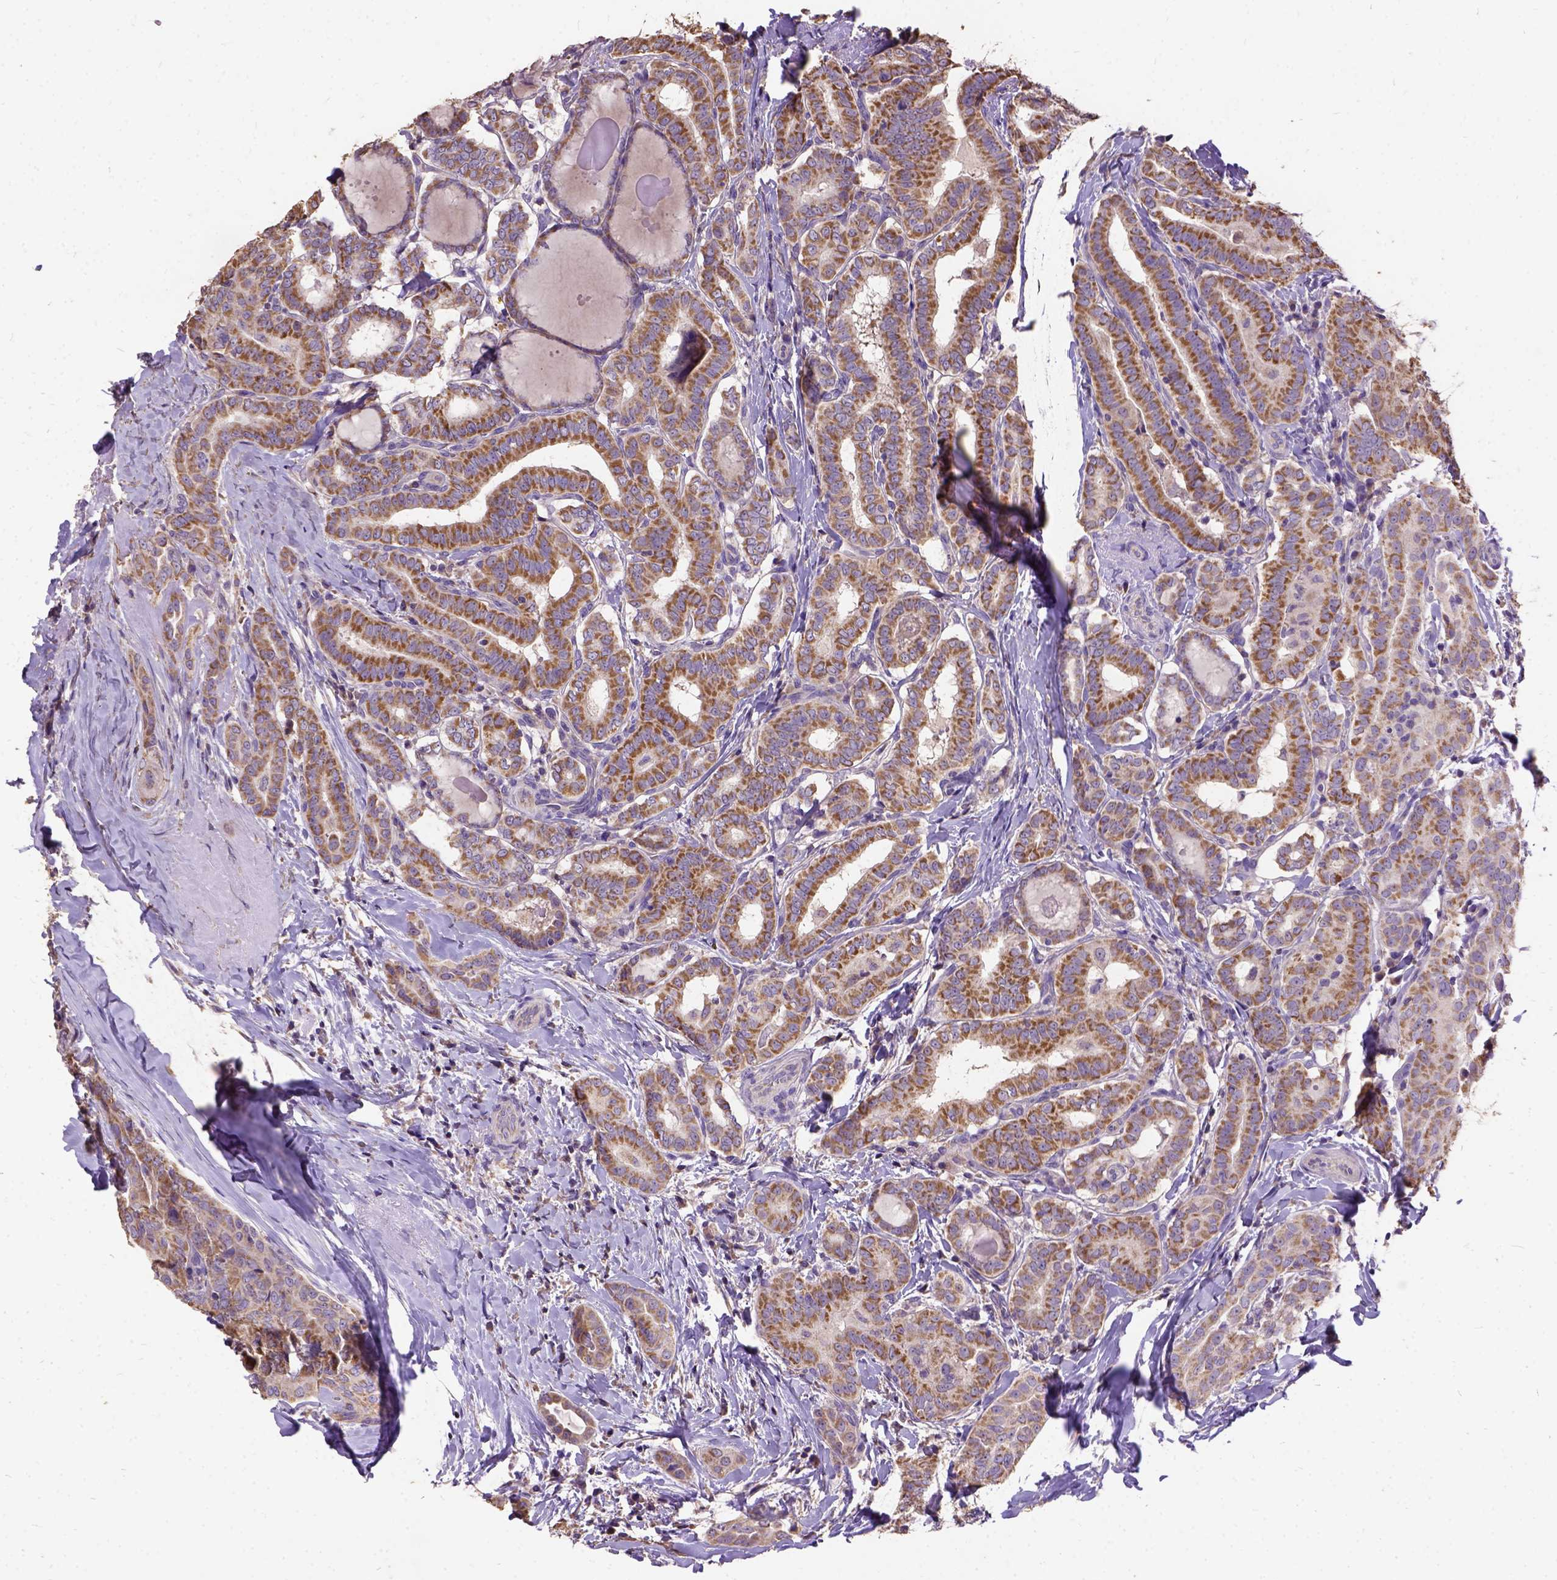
{"staining": {"intensity": "moderate", "quantity": ">75%", "location": "cytoplasmic/membranous"}, "tissue": "thyroid cancer", "cell_type": "Tumor cells", "image_type": "cancer", "snomed": [{"axis": "morphology", "description": "Papillary adenocarcinoma, NOS"}, {"axis": "morphology", "description": "Papillary adenoma metastatic"}, {"axis": "topography", "description": "Thyroid gland"}], "caption": "Tumor cells reveal medium levels of moderate cytoplasmic/membranous expression in approximately >75% of cells in thyroid papillary adenoma metastatic.", "gene": "DQX1", "patient": {"sex": "female", "age": 50}}